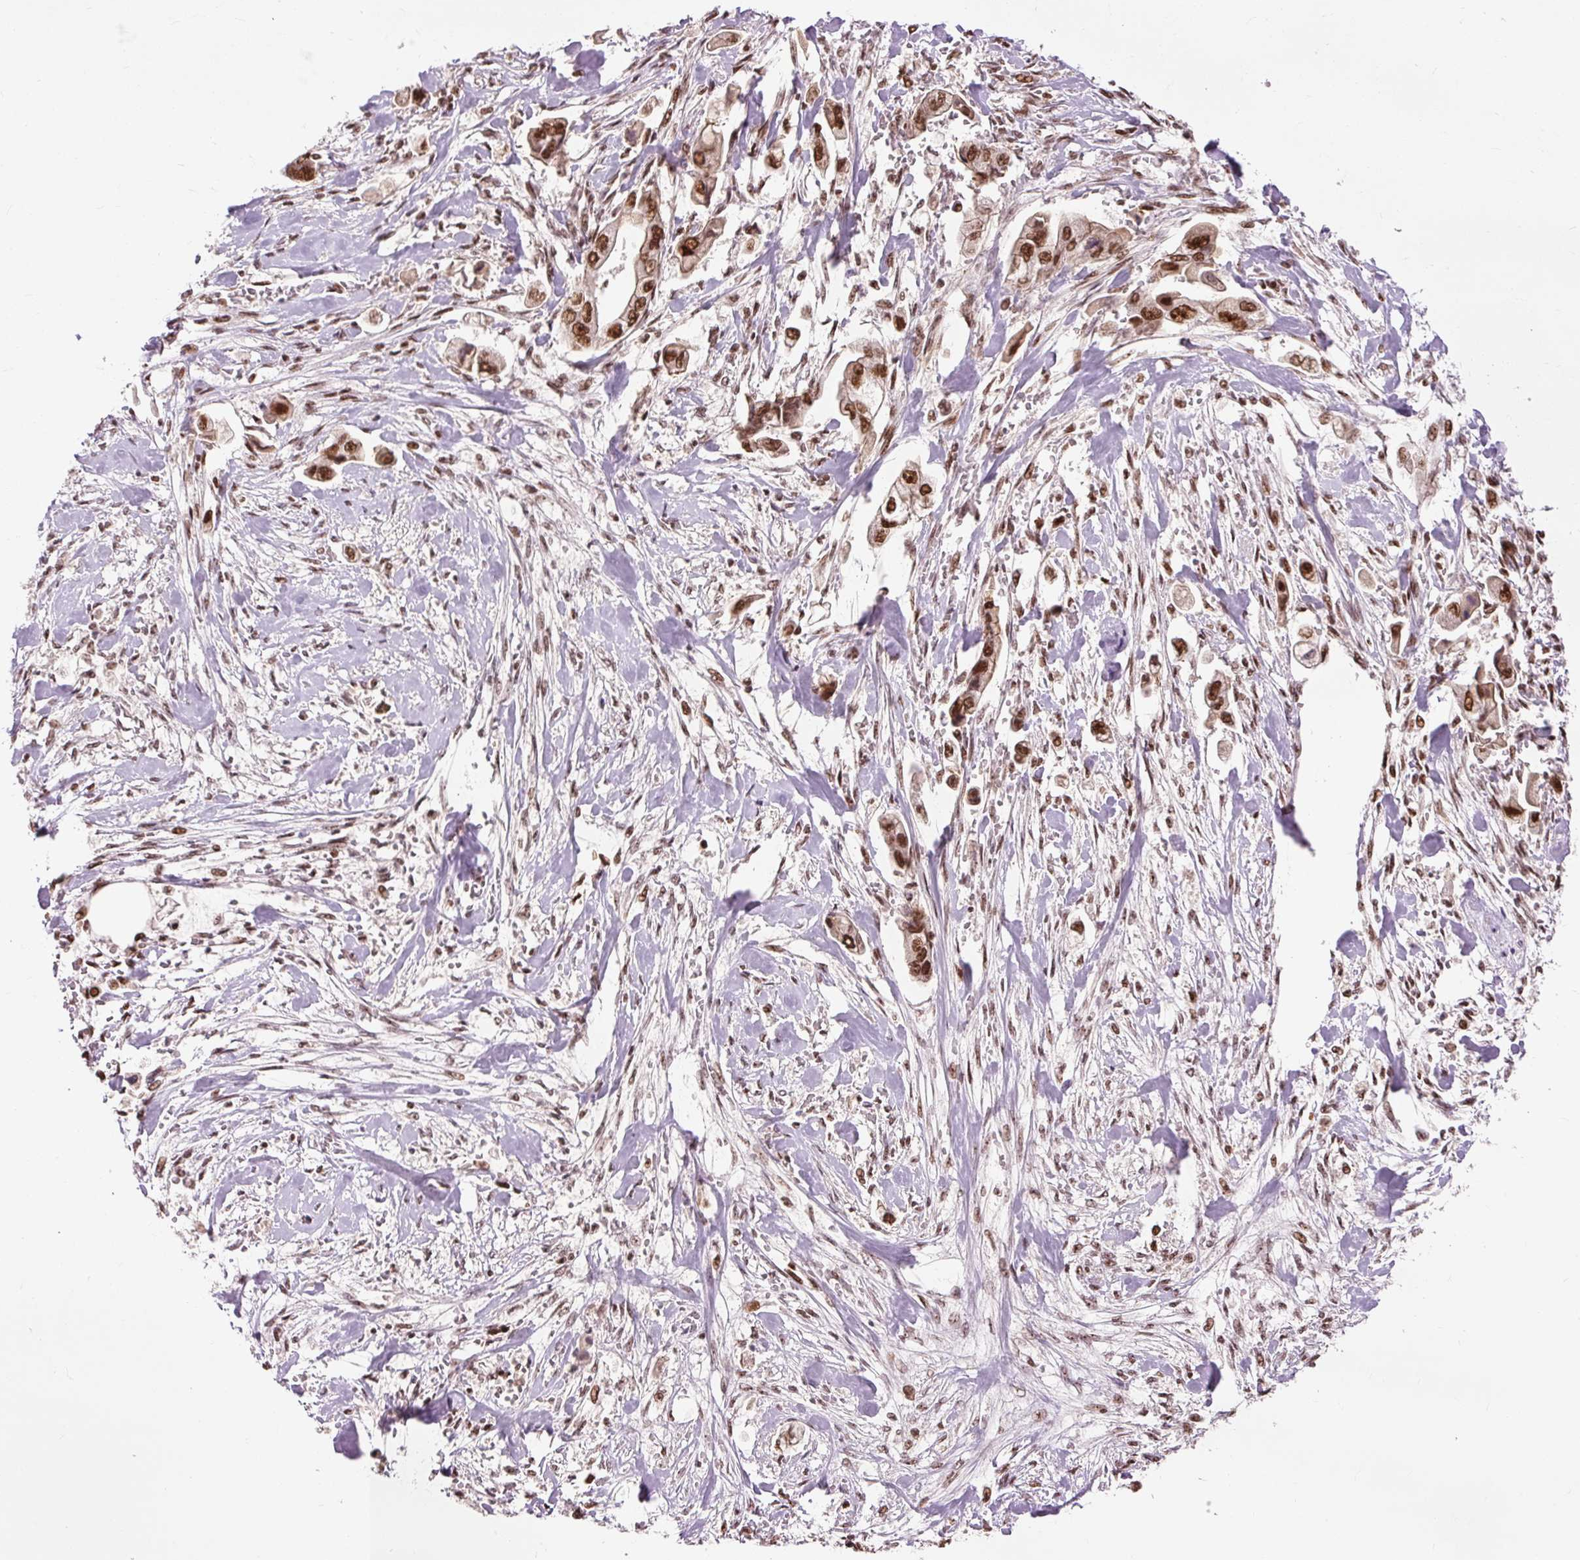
{"staining": {"intensity": "strong", "quantity": ">75%", "location": "nuclear"}, "tissue": "stomach cancer", "cell_type": "Tumor cells", "image_type": "cancer", "snomed": [{"axis": "morphology", "description": "Adenocarcinoma, NOS"}, {"axis": "topography", "description": "Stomach"}], "caption": "This micrograph displays immunohistochemistry (IHC) staining of human adenocarcinoma (stomach), with high strong nuclear positivity in about >75% of tumor cells.", "gene": "ZBTB44", "patient": {"sex": "male", "age": 62}}